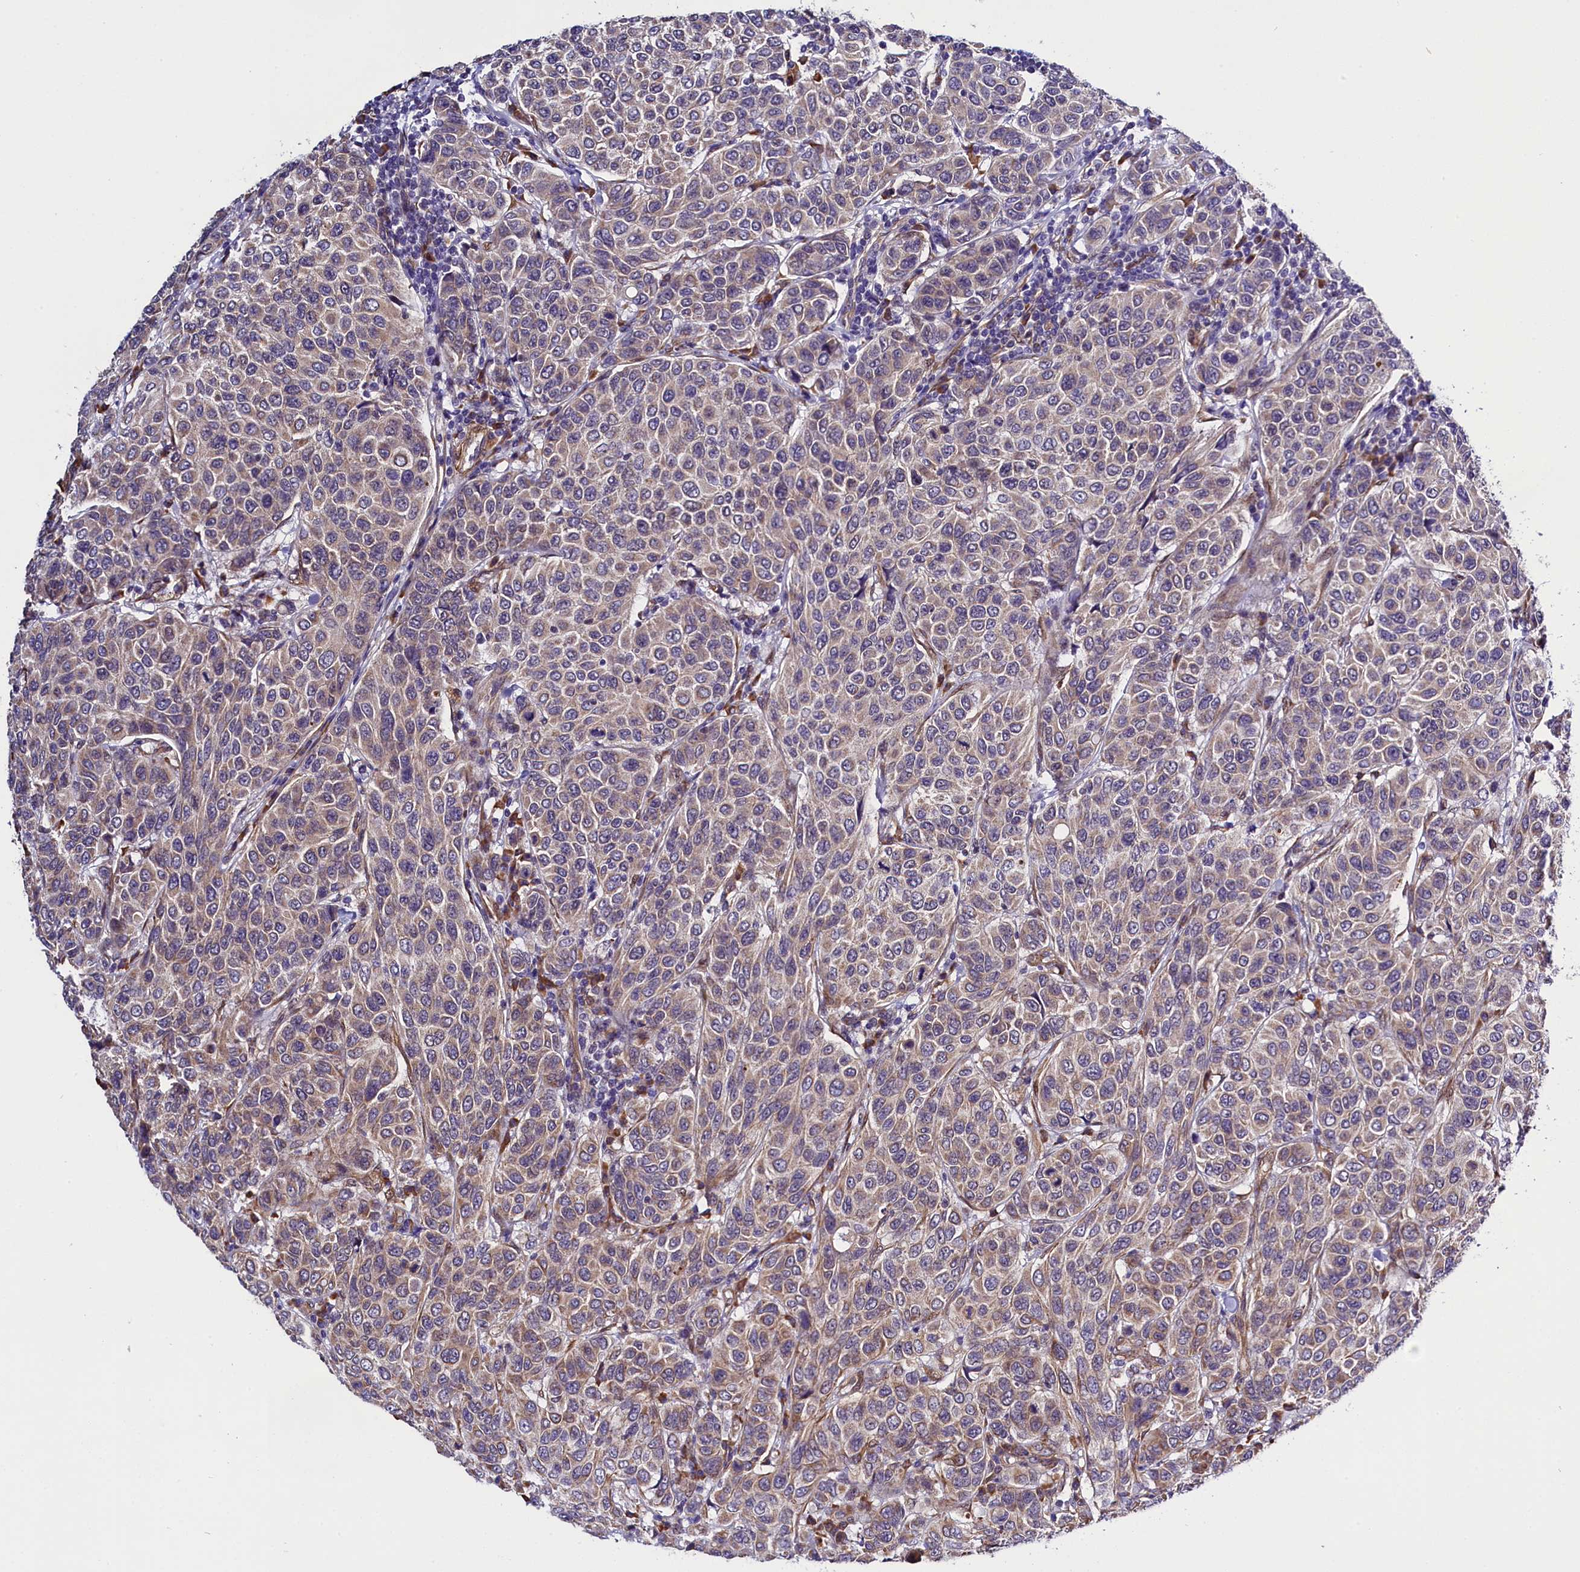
{"staining": {"intensity": "weak", "quantity": "25%-75%", "location": "cytoplasmic/membranous"}, "tissue": "breast cancer", "cell_type": "Tumor cells", "image_type": "cancer", "snomed": [{"axis": "morphology", "description": "Duct carcinoma"}, {"axis": "topography", "description": "Breast"}], "caption": "About 25%-75% of tumor cells in breast cancer demonstrate weak cytoplasmic/membranous protein positivity as visualized by brown immunohistochemical staining.", "gene": "UACA", "patient": {"sex": "female", "age": 55}}